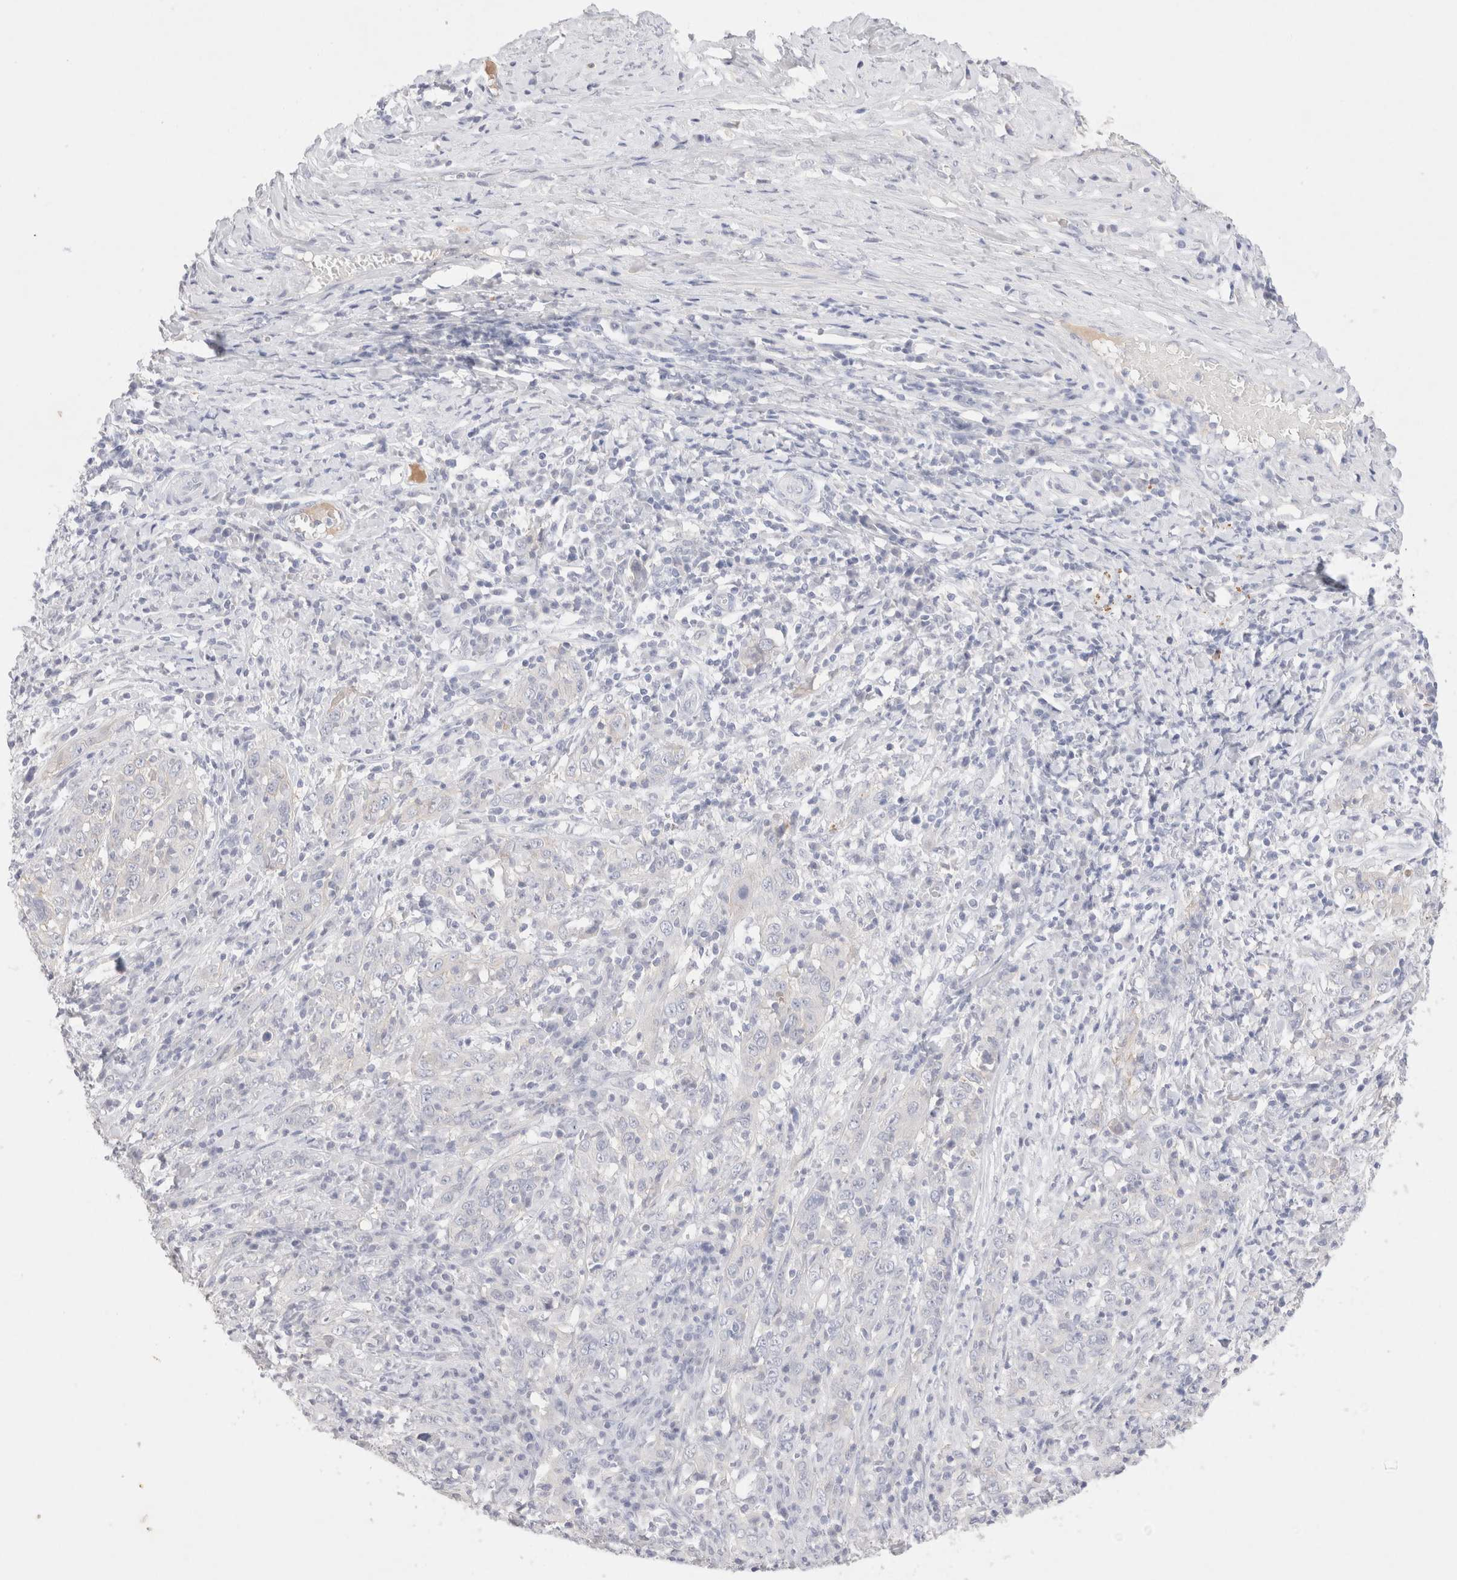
{"staining": {"intensity": "negative", "quantity": "none", "location": "none"}, "tissue": "cervical cancer", "cell_type": "Tumor cells", "image_type": "cancer", "snomed": [{"axis": "morphology", "description": "Squamous cell carcinoma, NOS"}, {"axis": "topography", "description": "Cervix"}], "caption": "The image reveals no staining of tumor cells in cervical cancer (squamous cell carcinoma). The staining is performed using DAB (3,3'-diaminobenzidine) brown chromogen with nuclei counter-stained in using hematoxylin.", "gene": "EPCAM", "patient": {"sex": "female", "age": 46}}